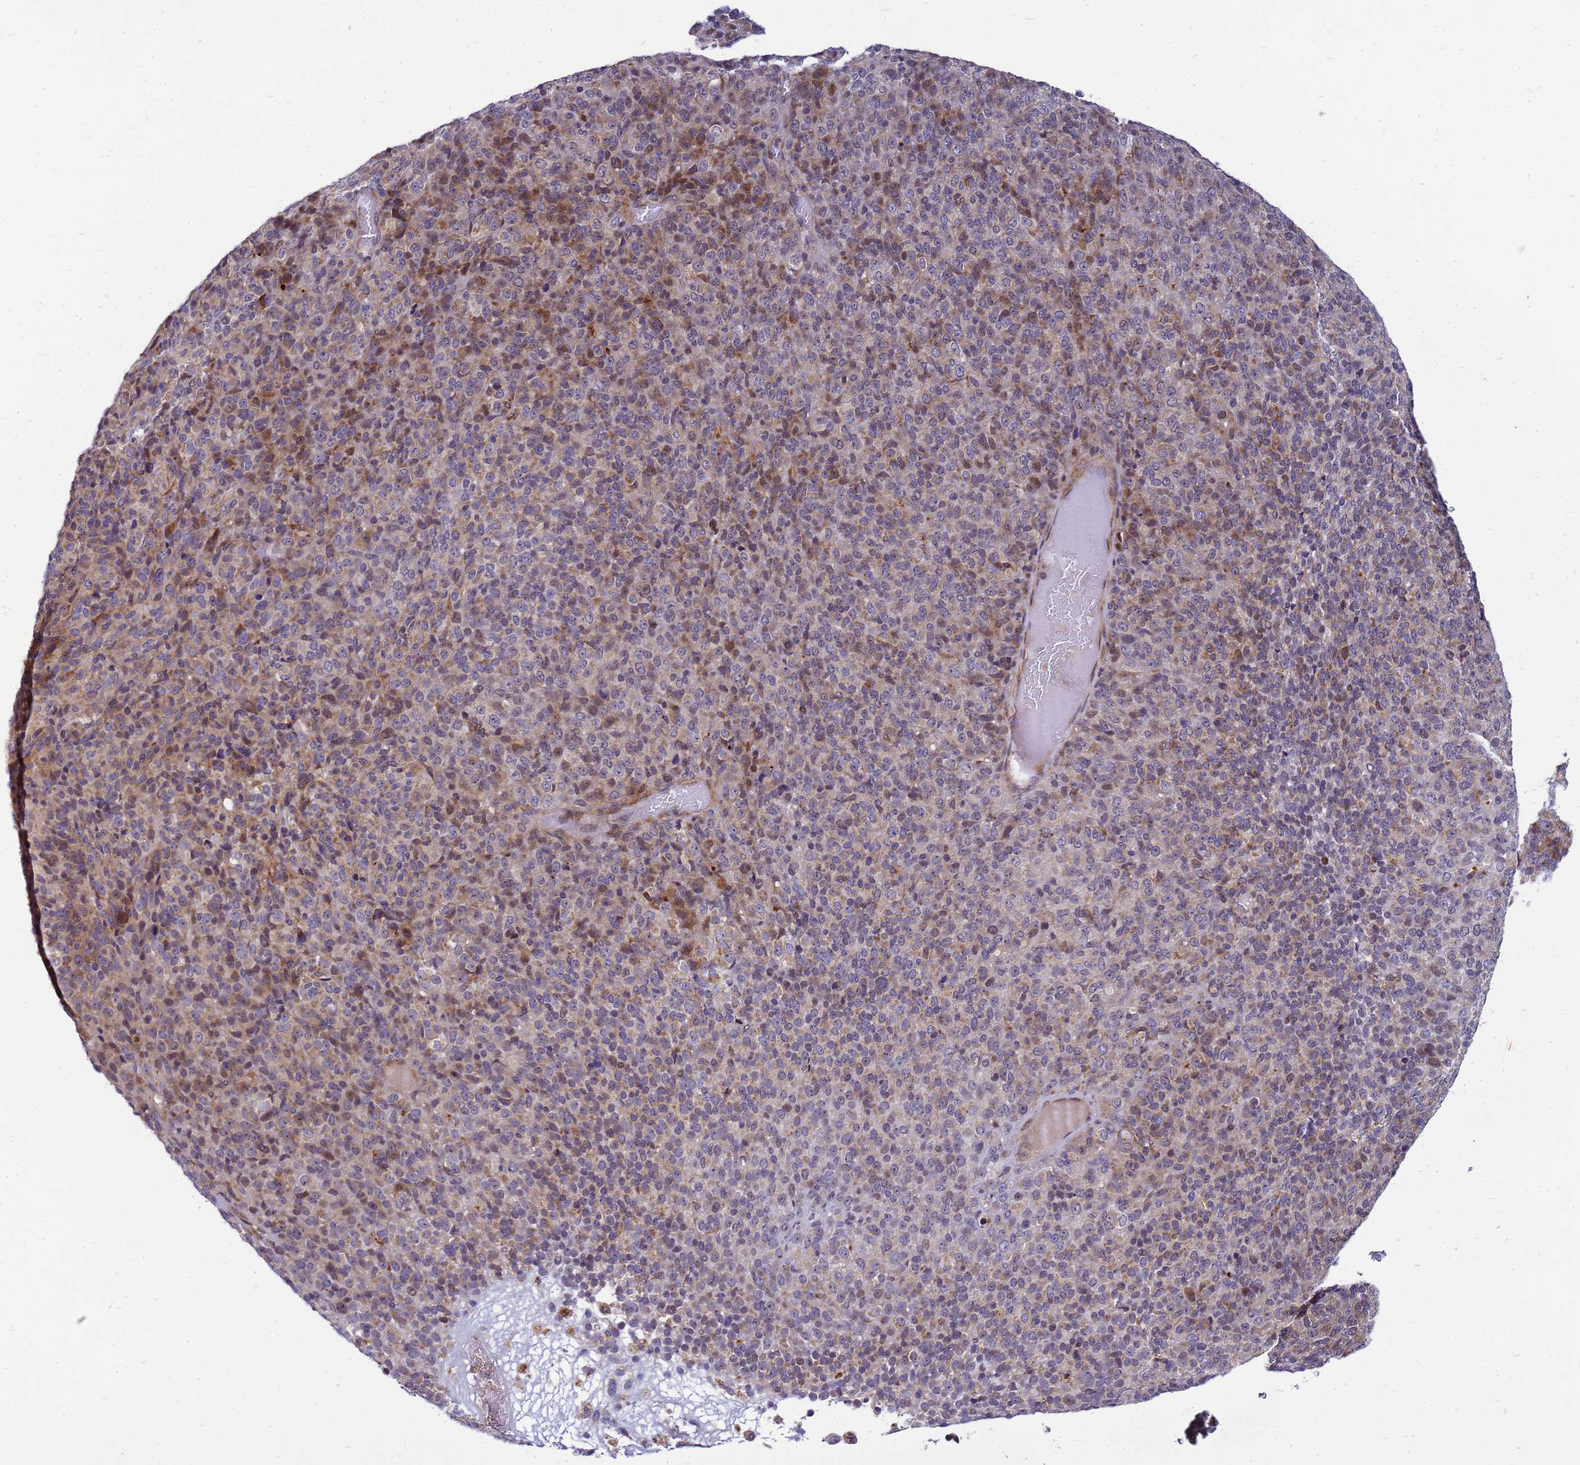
{"staining": {"intensity": "moderate", "quantity": "25%-75%", "location": "cytoplasmic/membranous"}, "tissue": "melanoma", "cell_type": "Tumor cells", "image_type": "cancer", "snomed": [{"axis": "morphology", "description": "Malignant melanoma, Metastatic site"}, {"axis": "topography", "description": "Brain"}], "caption": "Protein staining exhibits moderate cytoplasmic/membranous staining in about 25%-75% of tumor cells in melanoma.", "gene": "C12orf43", "patient": {"sex": "female", "age": 56}}